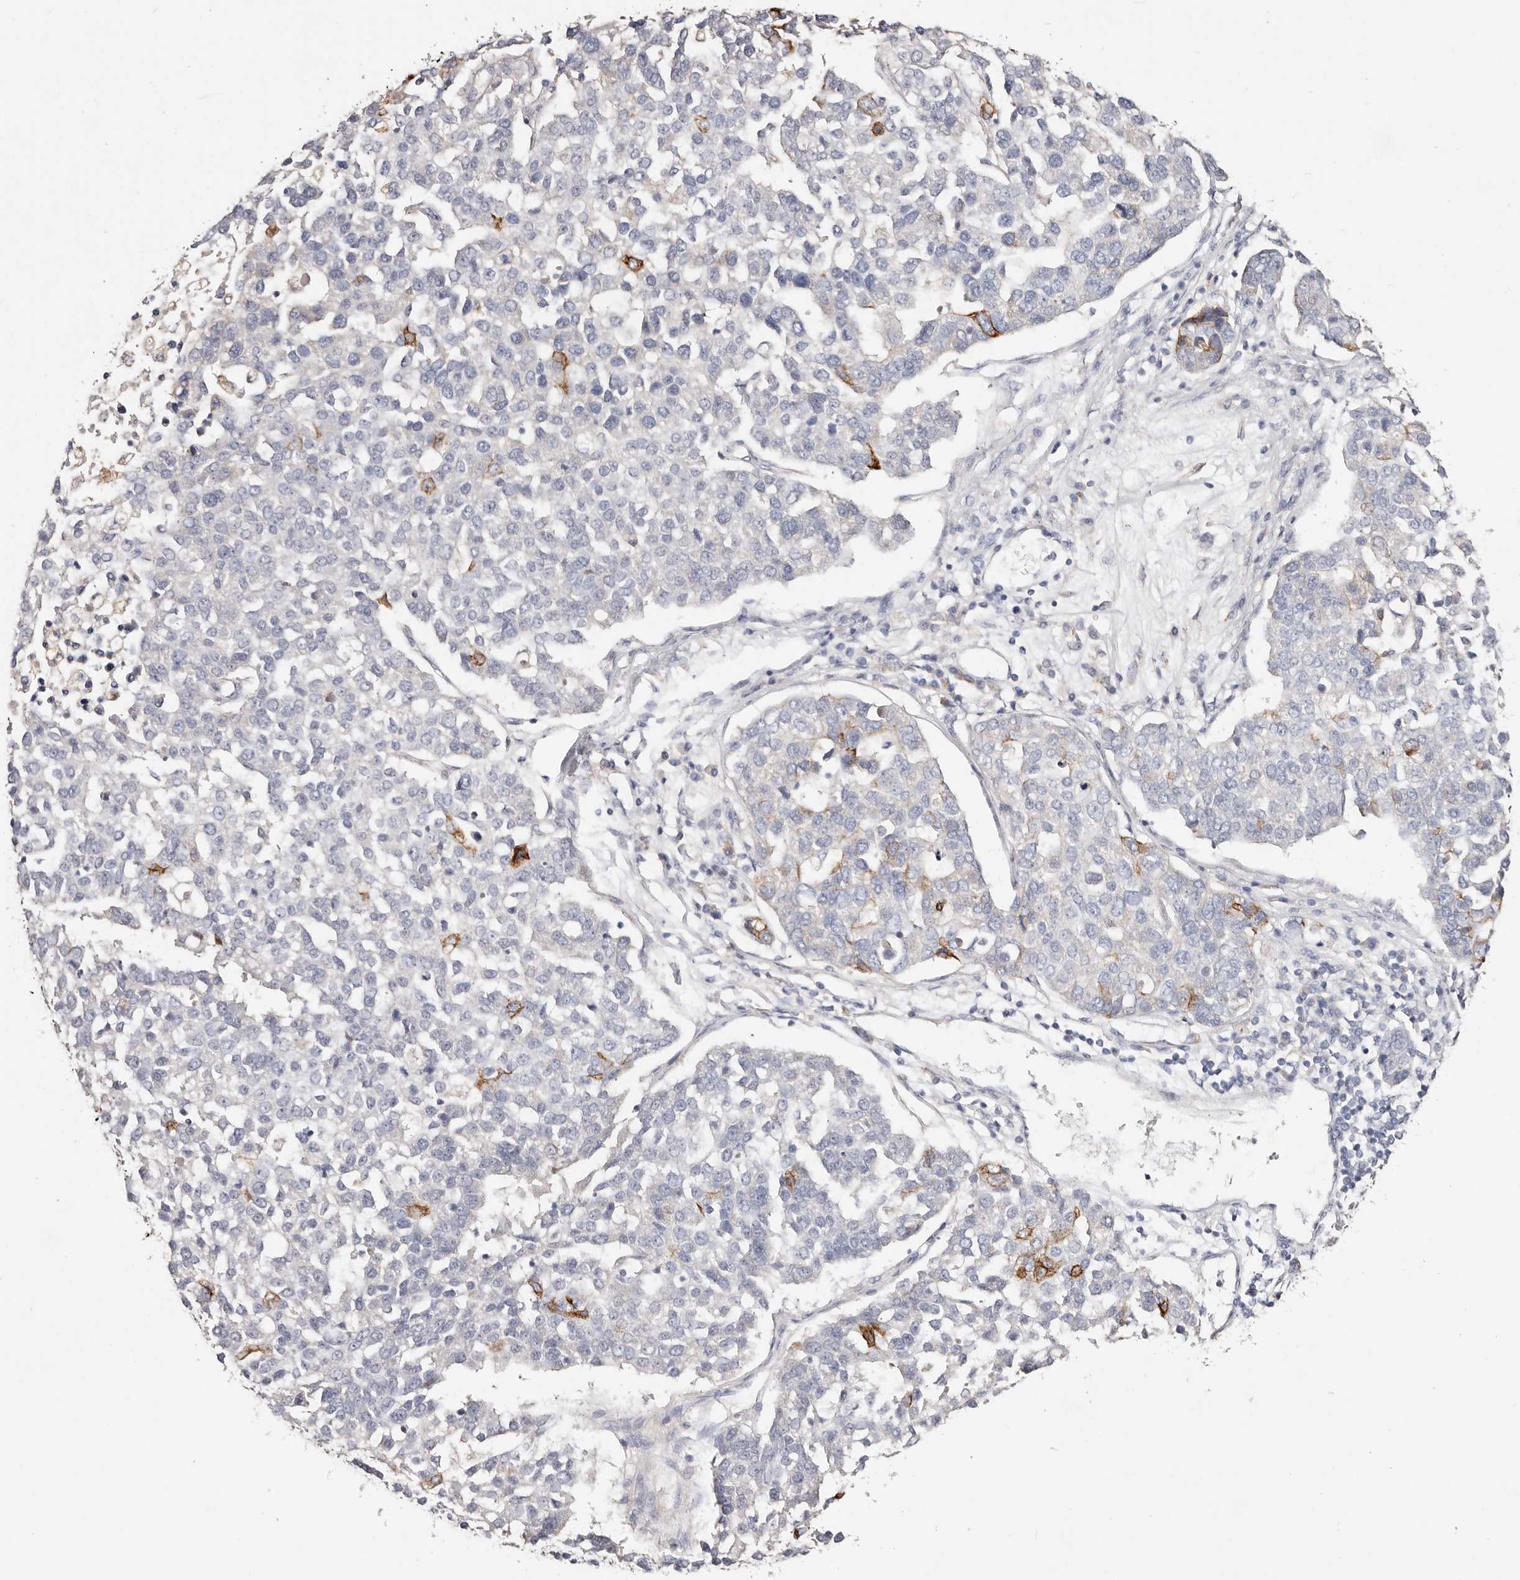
{"staining": {"intensity": "moderate", "quantity": "<25%", "location": "cytoplasmic/membranous"}, "tissue": "pancreatic cancer", "cell_type": "Tumor cells", "image_type": "cancer", "snomed": [{"axis": "morphology", "description": "Adenocarcinoma, NOS"}, {"axis": "topography", "description": "Pancreas"}], "caption": "Immunohistochemical staining of human pancreatic adenocarcinoma demonstrates low levels of moderate cytoplasmic/membranous protein staining in approximately <25% of tumor cells.", "gene": "VIPAS39", "patient": {"sex": "female", "age": 61}}